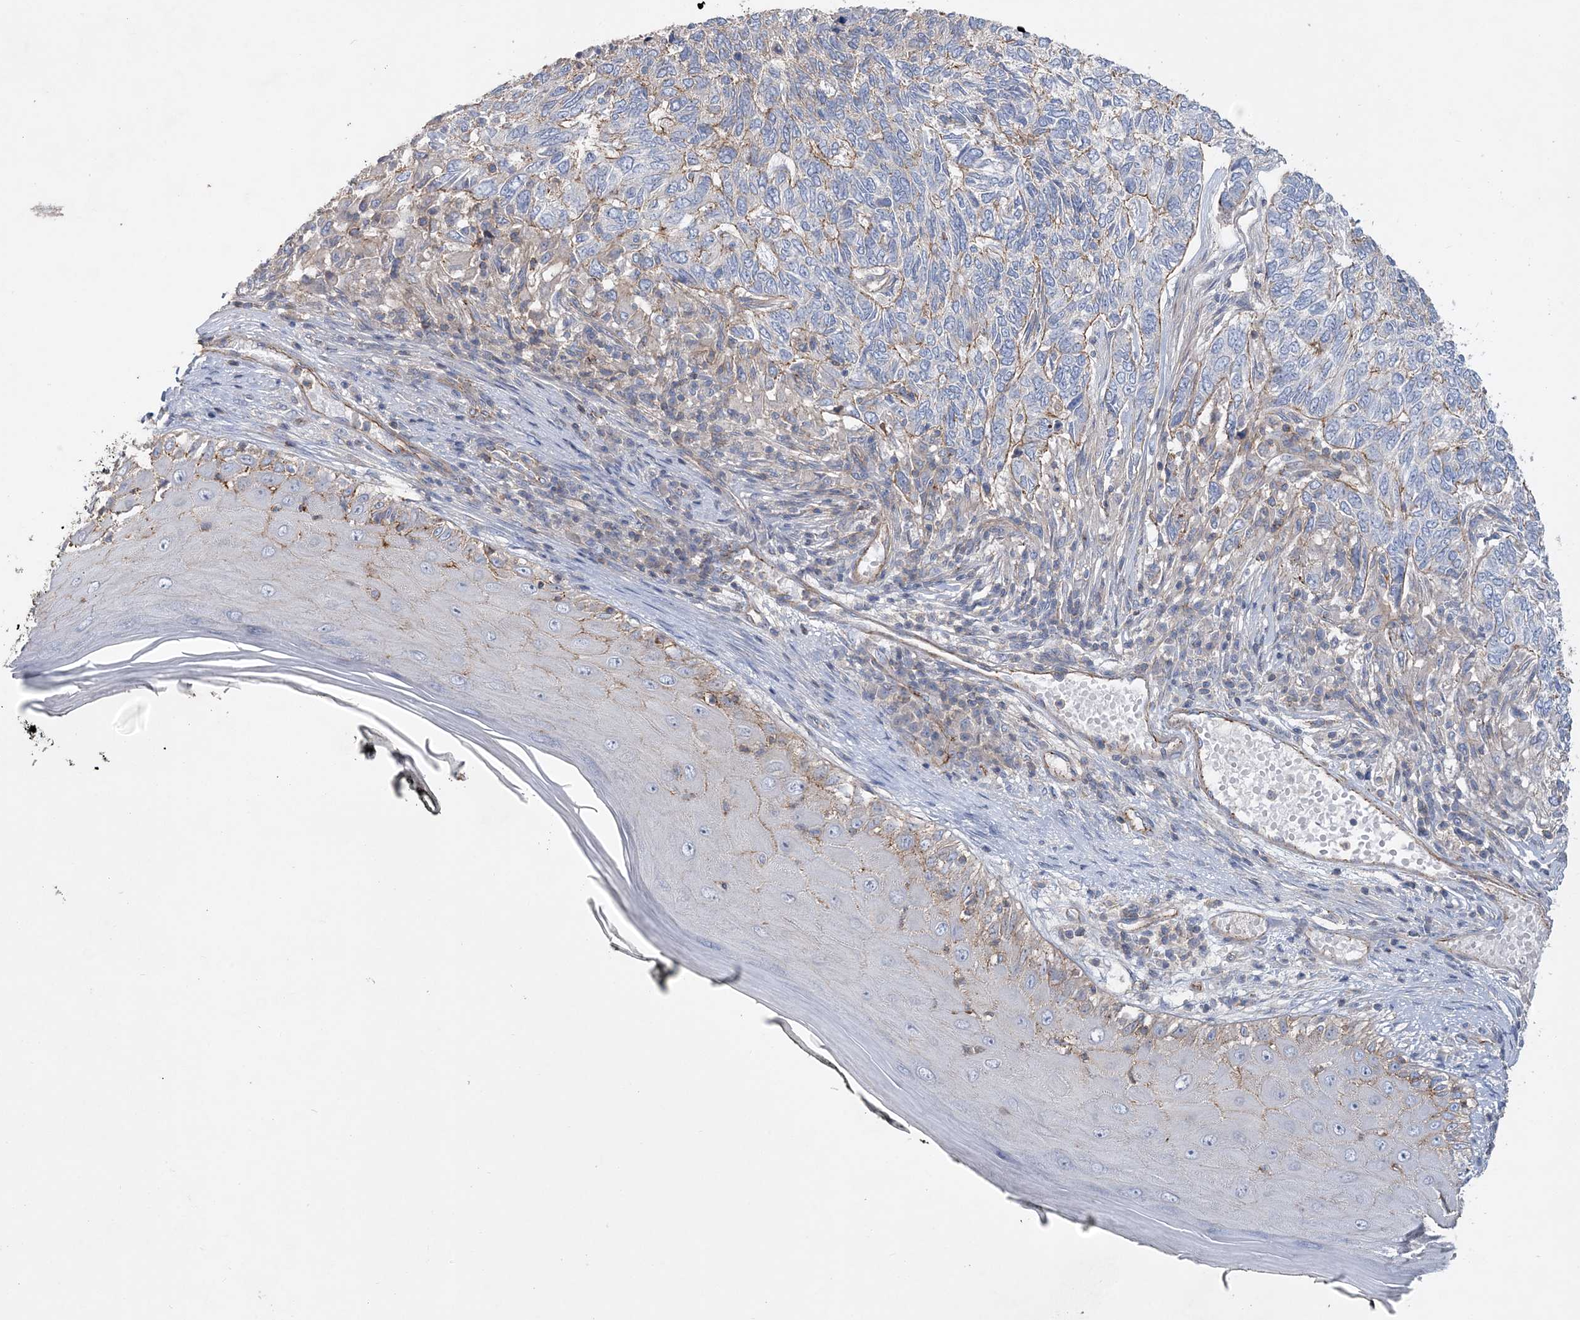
{"staining": {"intensity": "moderate", "quantity": "<25%", "location": "cytoplasmic/membranous"}, "tissue": "skin cancer", "cell_type": "Tumor cells", "image_type": "cancer", "snomed": [{"axis": "morphology", "description": "Basal cell carcinoma"}, {"axis": "topography", "description": "Skin"}], "caption": "Skin basal cell carcinoma stained for a protein reveals moderate cytoplasmic/membranous positivity in tumor cells.", "gene": "PIGC", "patient": {"sex": "female", "age": 65}}